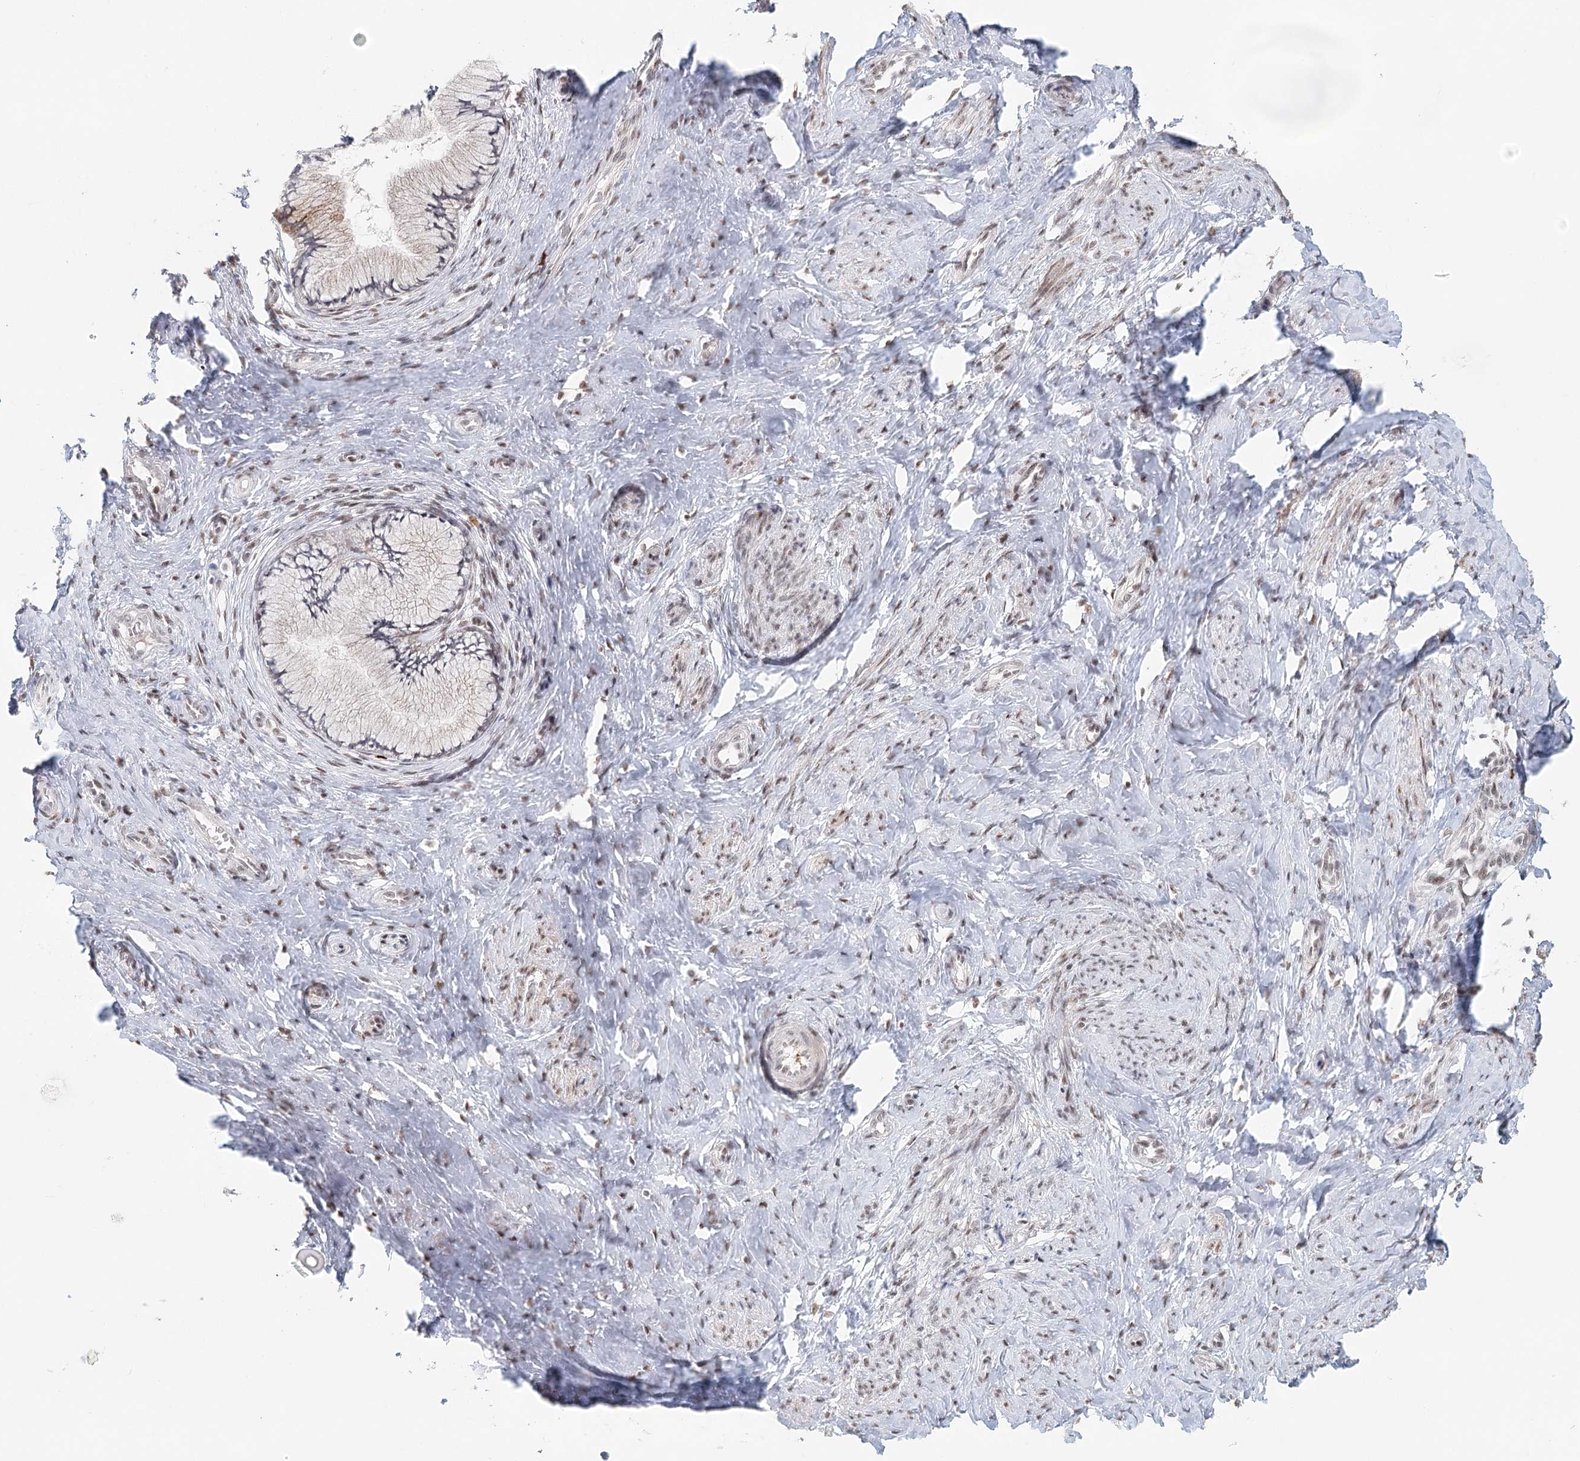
{"staining": {"intensity": "weak", "quantity": "<25%", "location": "nuclear"}, "tissue": "cervix", "cell_type": "Glandular cells", "image_type": "normal", "snomed": [{"axis": "morphology", "description": "Normal tissue, NOS"}, {"axis": "topography", "description": "Cervix"}], "caption": "Immunohistochemical staining of unremarkable human cervix demonstrates no significant staining in glandular cells. (Stains: DAB immunohistochemistry (IHC) with hematoxylin counter stain, Microscopy: brightfield microscopy at high magnification).", "gene": "BNIP5", "patient": {"sex": "female", "age": 36}}